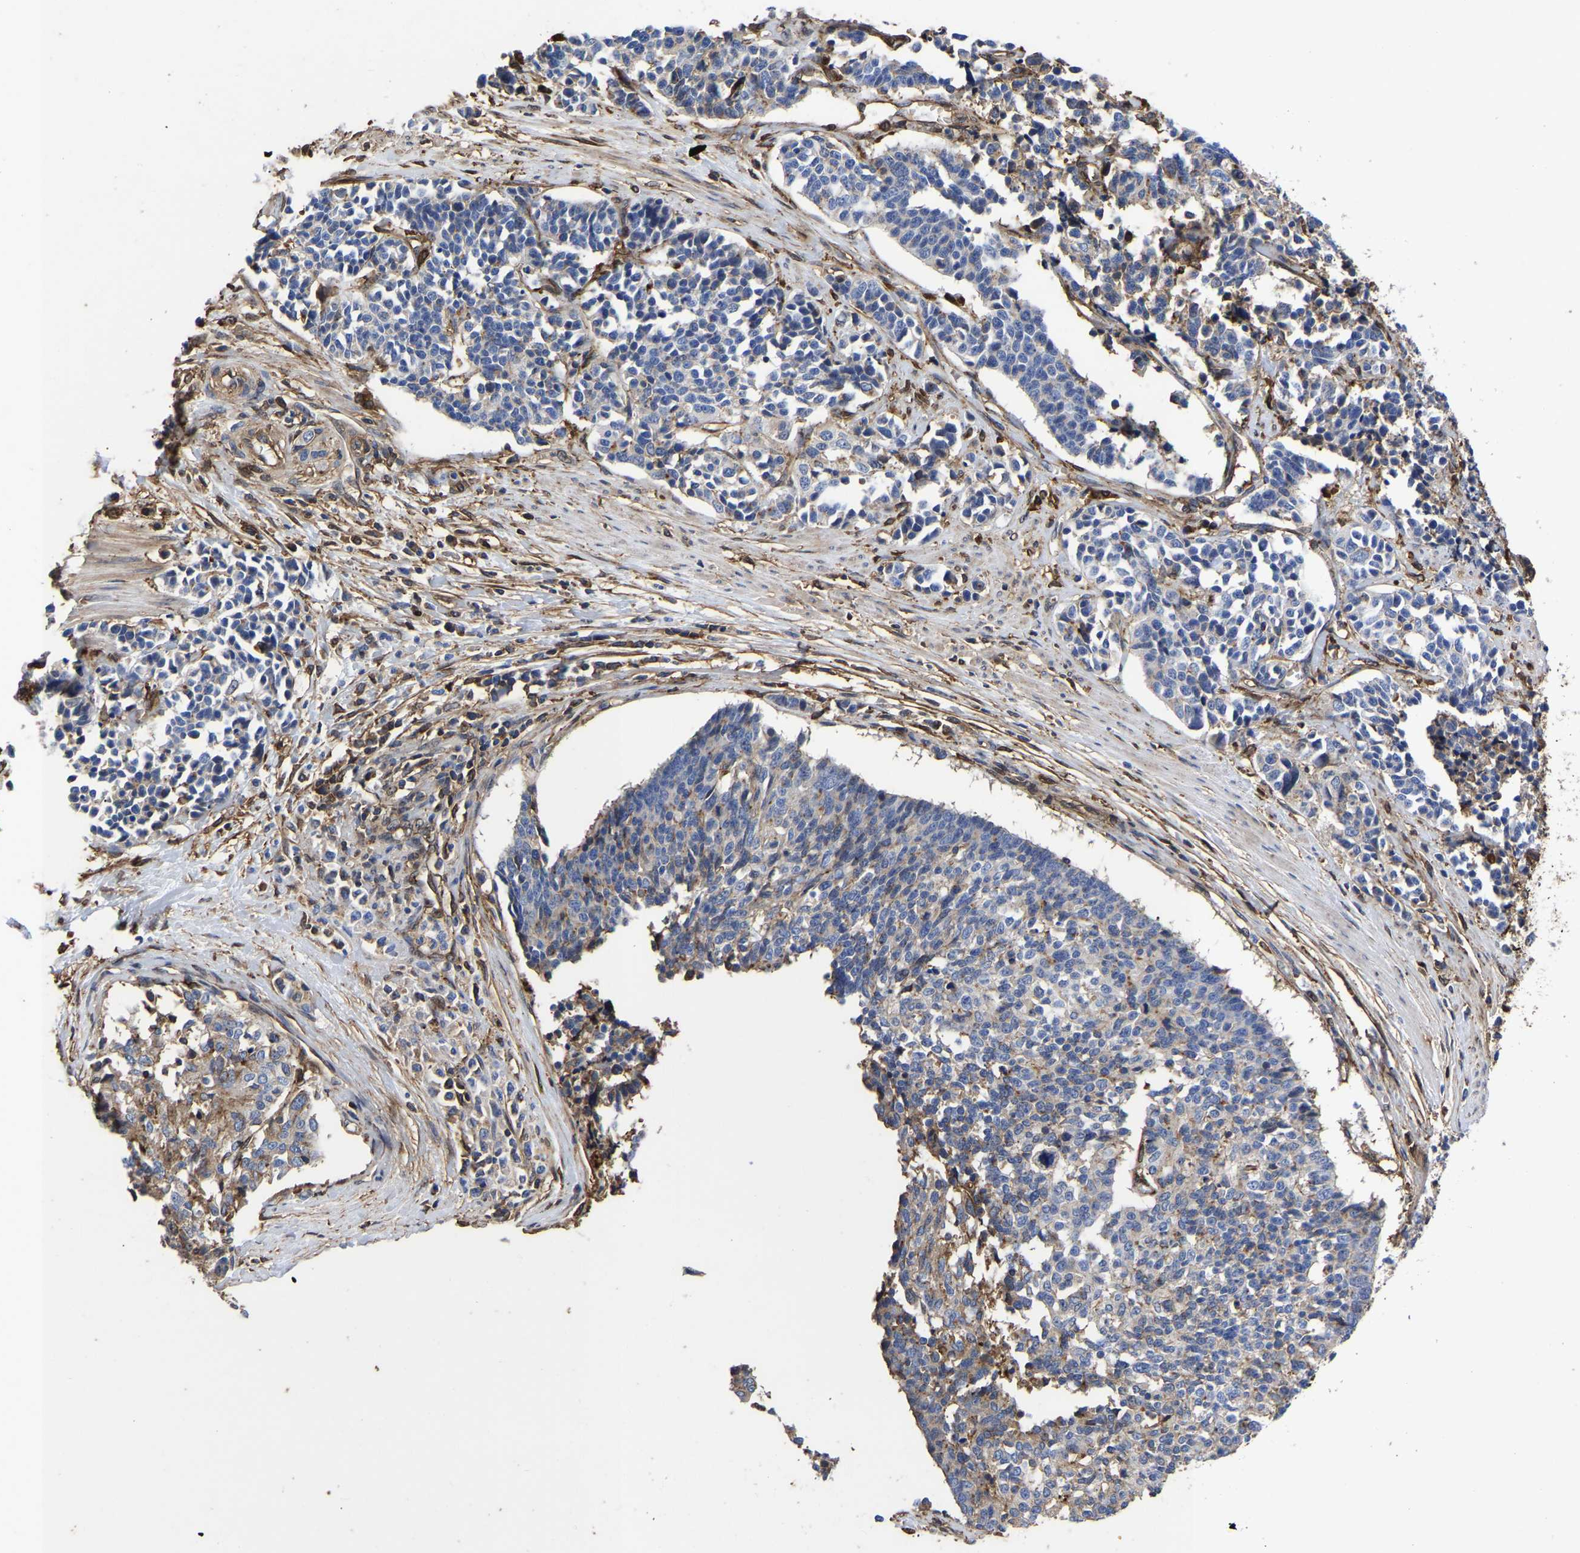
{"staining": {"intensity": "negative", "quantity": "none", "location": "none"}, "tissue": "cervical cancer", "cell_type": "Tumor cells", "image_type": "cancer", "snomed": [{"axis": "morphology", "description": "Squamous cell carcinoma, NOS"}, {"axis": "topography", "description": "Cervix"}], "caption": "Squamous cell carcinoma (cervical) was stained to show a protein in brown. There is no significant positivity in tumor cells. (DAB immunohistochemistry (IHC) with hematoxylin counter stain).", "gene": "LIF", "patient": {"sex": "female", "age": 35}}